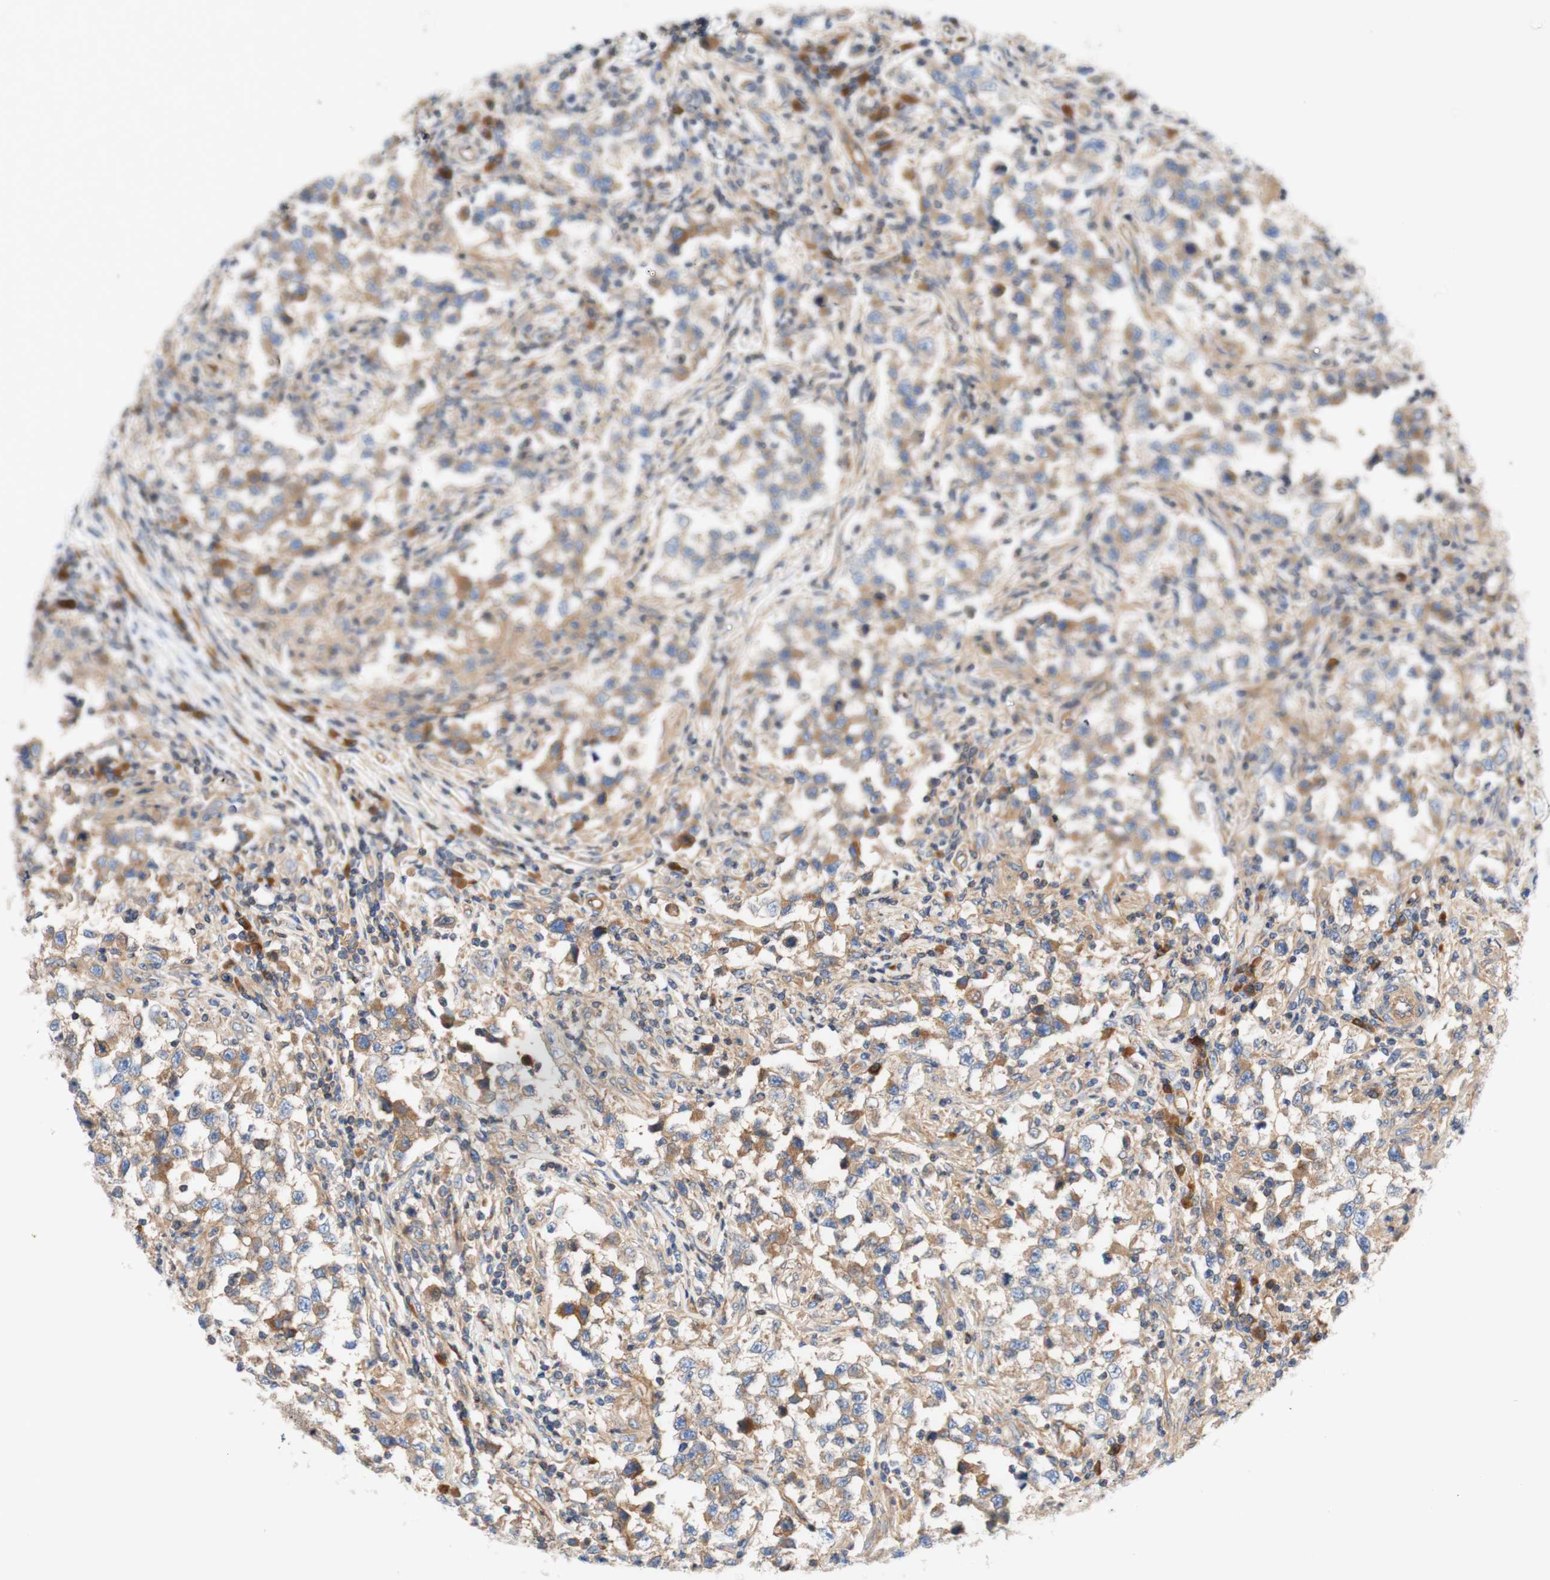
{"staining": {"intensity": "weak", "quantity": ">75%", "location": "cytoplasmic/membranous"}, "tissue": "testis cancer", "cell_type": "Tumor cells", "image_type": "cancer", "snomed": [{"axis": "morphology", "description": "Carcinoma, Embryonal, NOS"}, {"axis": "topography", "description": "Testis"}], "caption": "Human testis cancer stained for a protein (brown) shows weak cytoplasmic/membranous positive positivity in approximately >75% of tumor cells.", "gene": "STOM", "patient": {"sex": "male", "age": 21}}